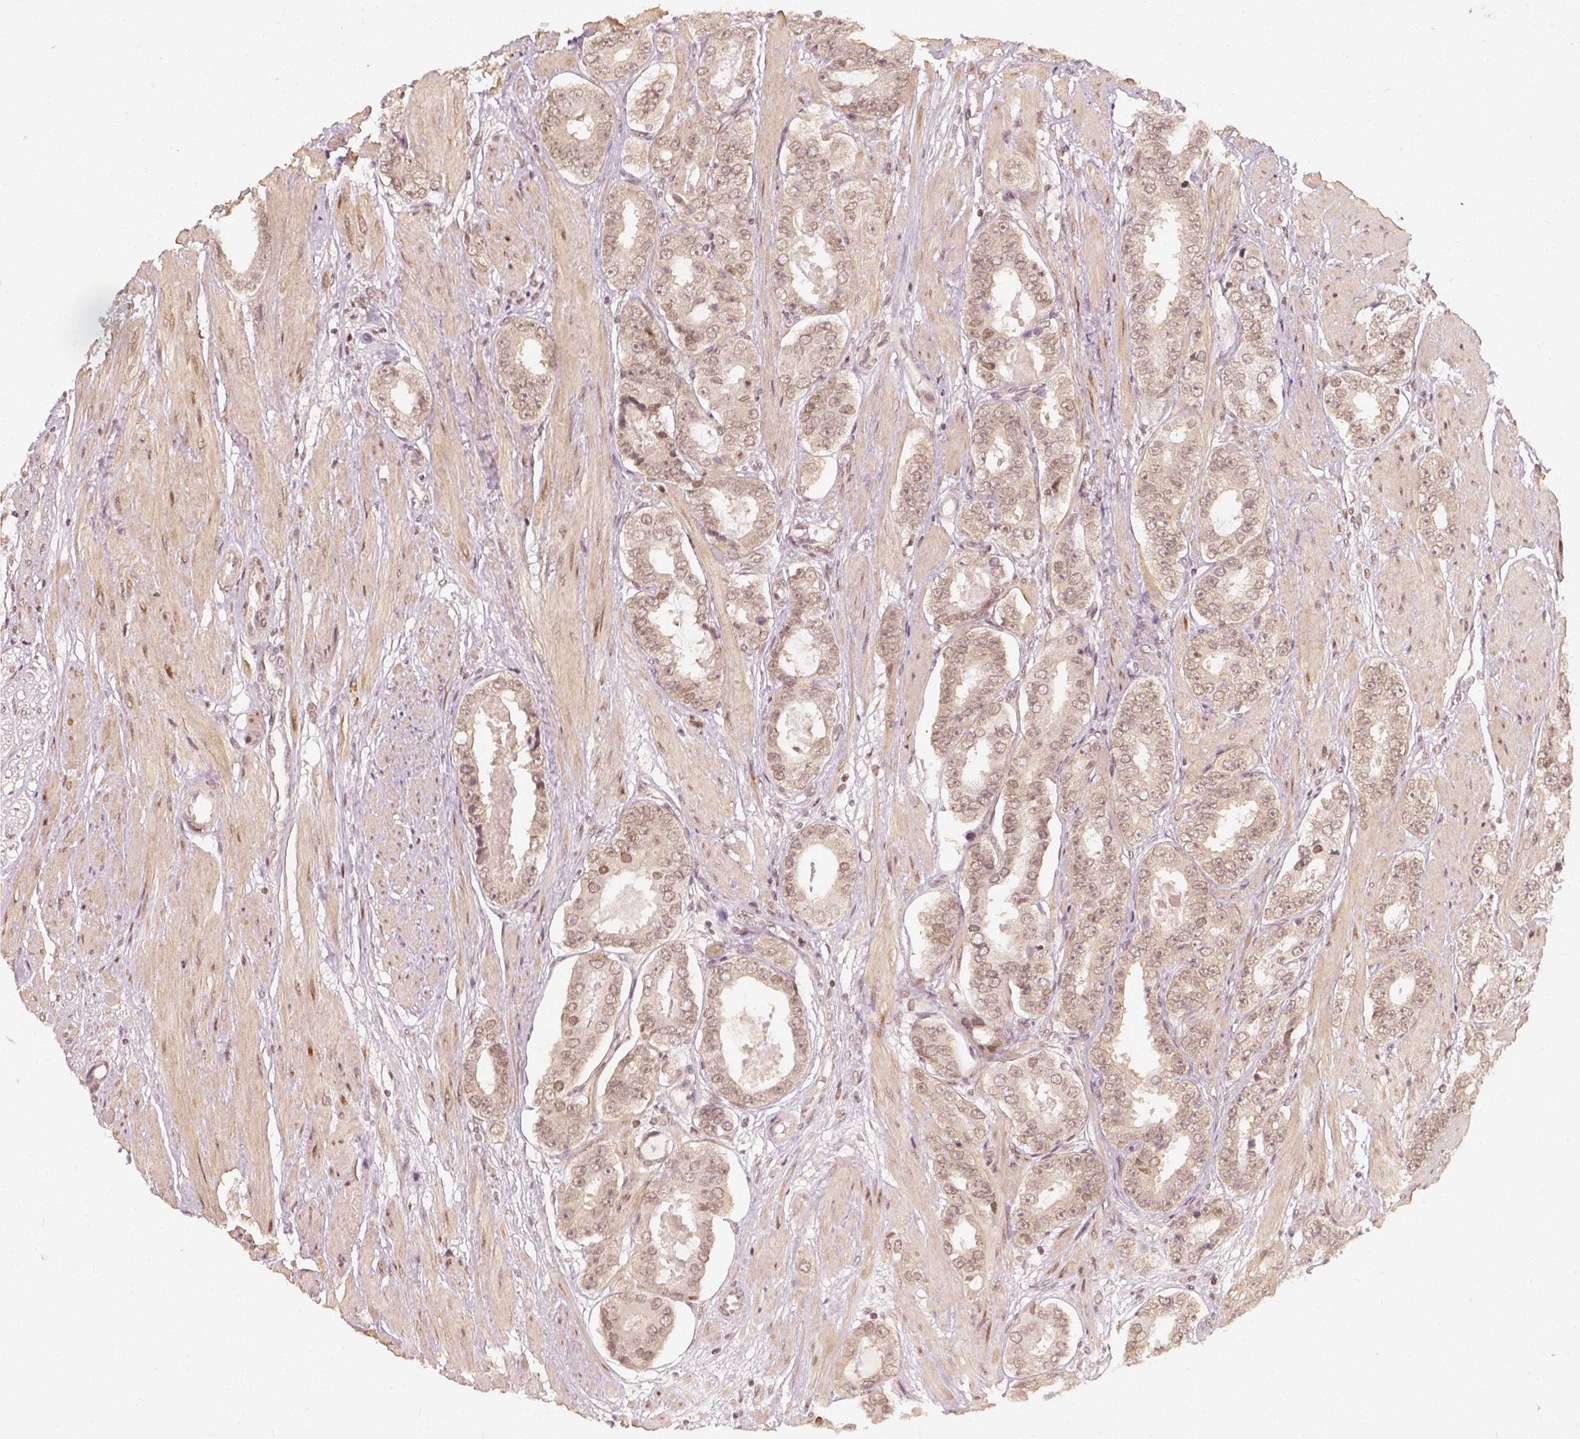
{"staining": {"intensity": "negative", "quantity": "none", "location": "none"}, "tissue": "prostate cancer", "cell_type": "Tumor cells", "image_type": "cancer", "snomed": [{"axis": "morphology", "description": "Adenocarcinoma, High grade"}, {"axis": "topography", "description": "Prostate"}], "caption": "A high-resolution micrograph shows immunohistochemistry staining of high-grade adenocarcinoma (prostate), which exhibits no significant staining in tumor cells.", "gene": "ZMAT3", "patient": {"sex": "male", "age": 63}}